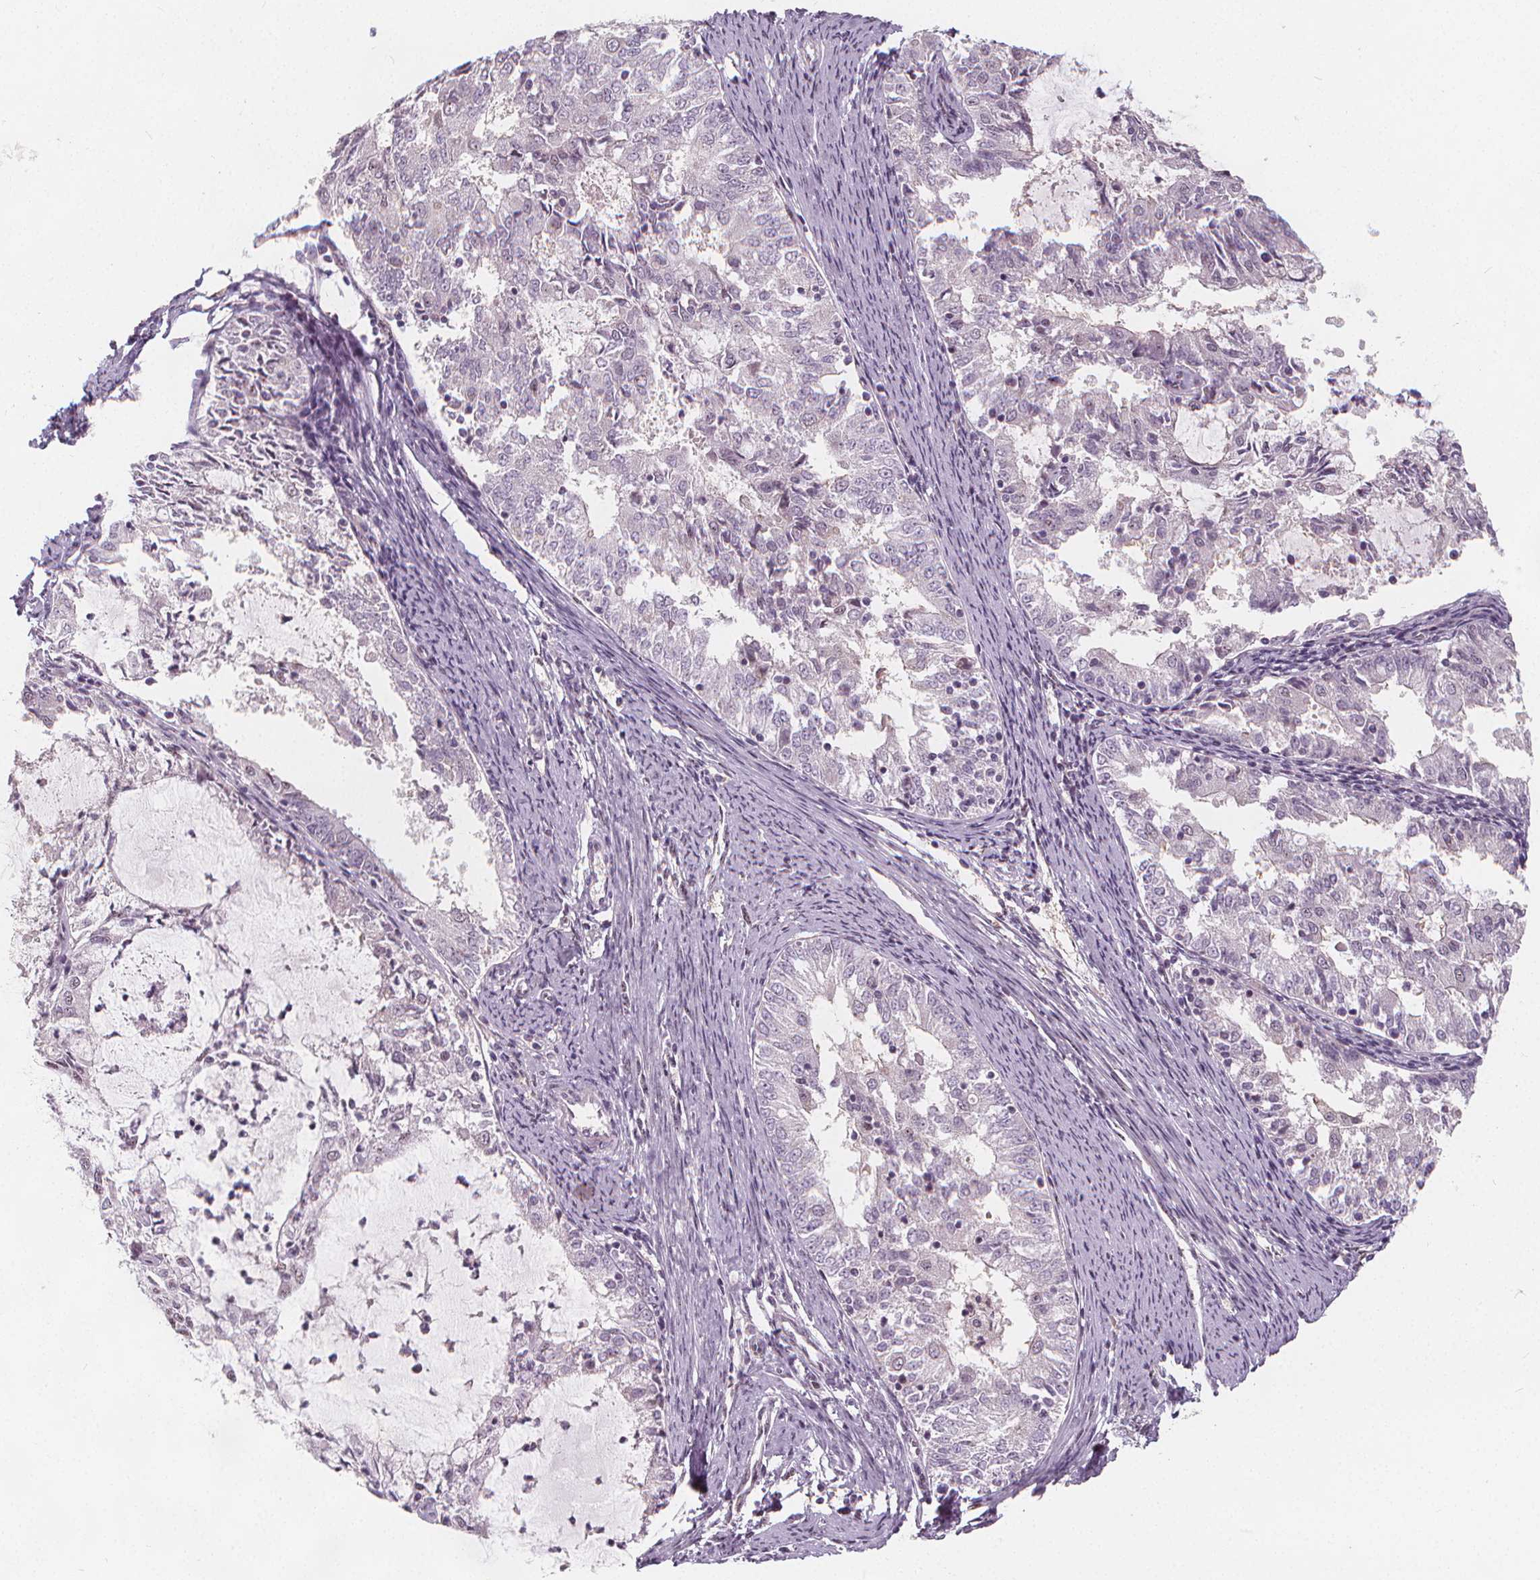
{"staining": {"intensity": "negative", "quantity": "none", "location": "none"}, "tissue": "endometrial cancer", "cell_type": "Tumor cells", "image_type": "cancer", "snomed": [{"axis": "morphology", "description": "Adenocarcinoma, NOS"}, {"axis": "topography", "description": "Endometrium"}], "caption": "Tumor cells are negative for brown protein staining in adenocarcinoma (endometrial). Nuclei are stained in blue.", "gene": "DRC3", "patient": {"sex": "female", "age": 57}}